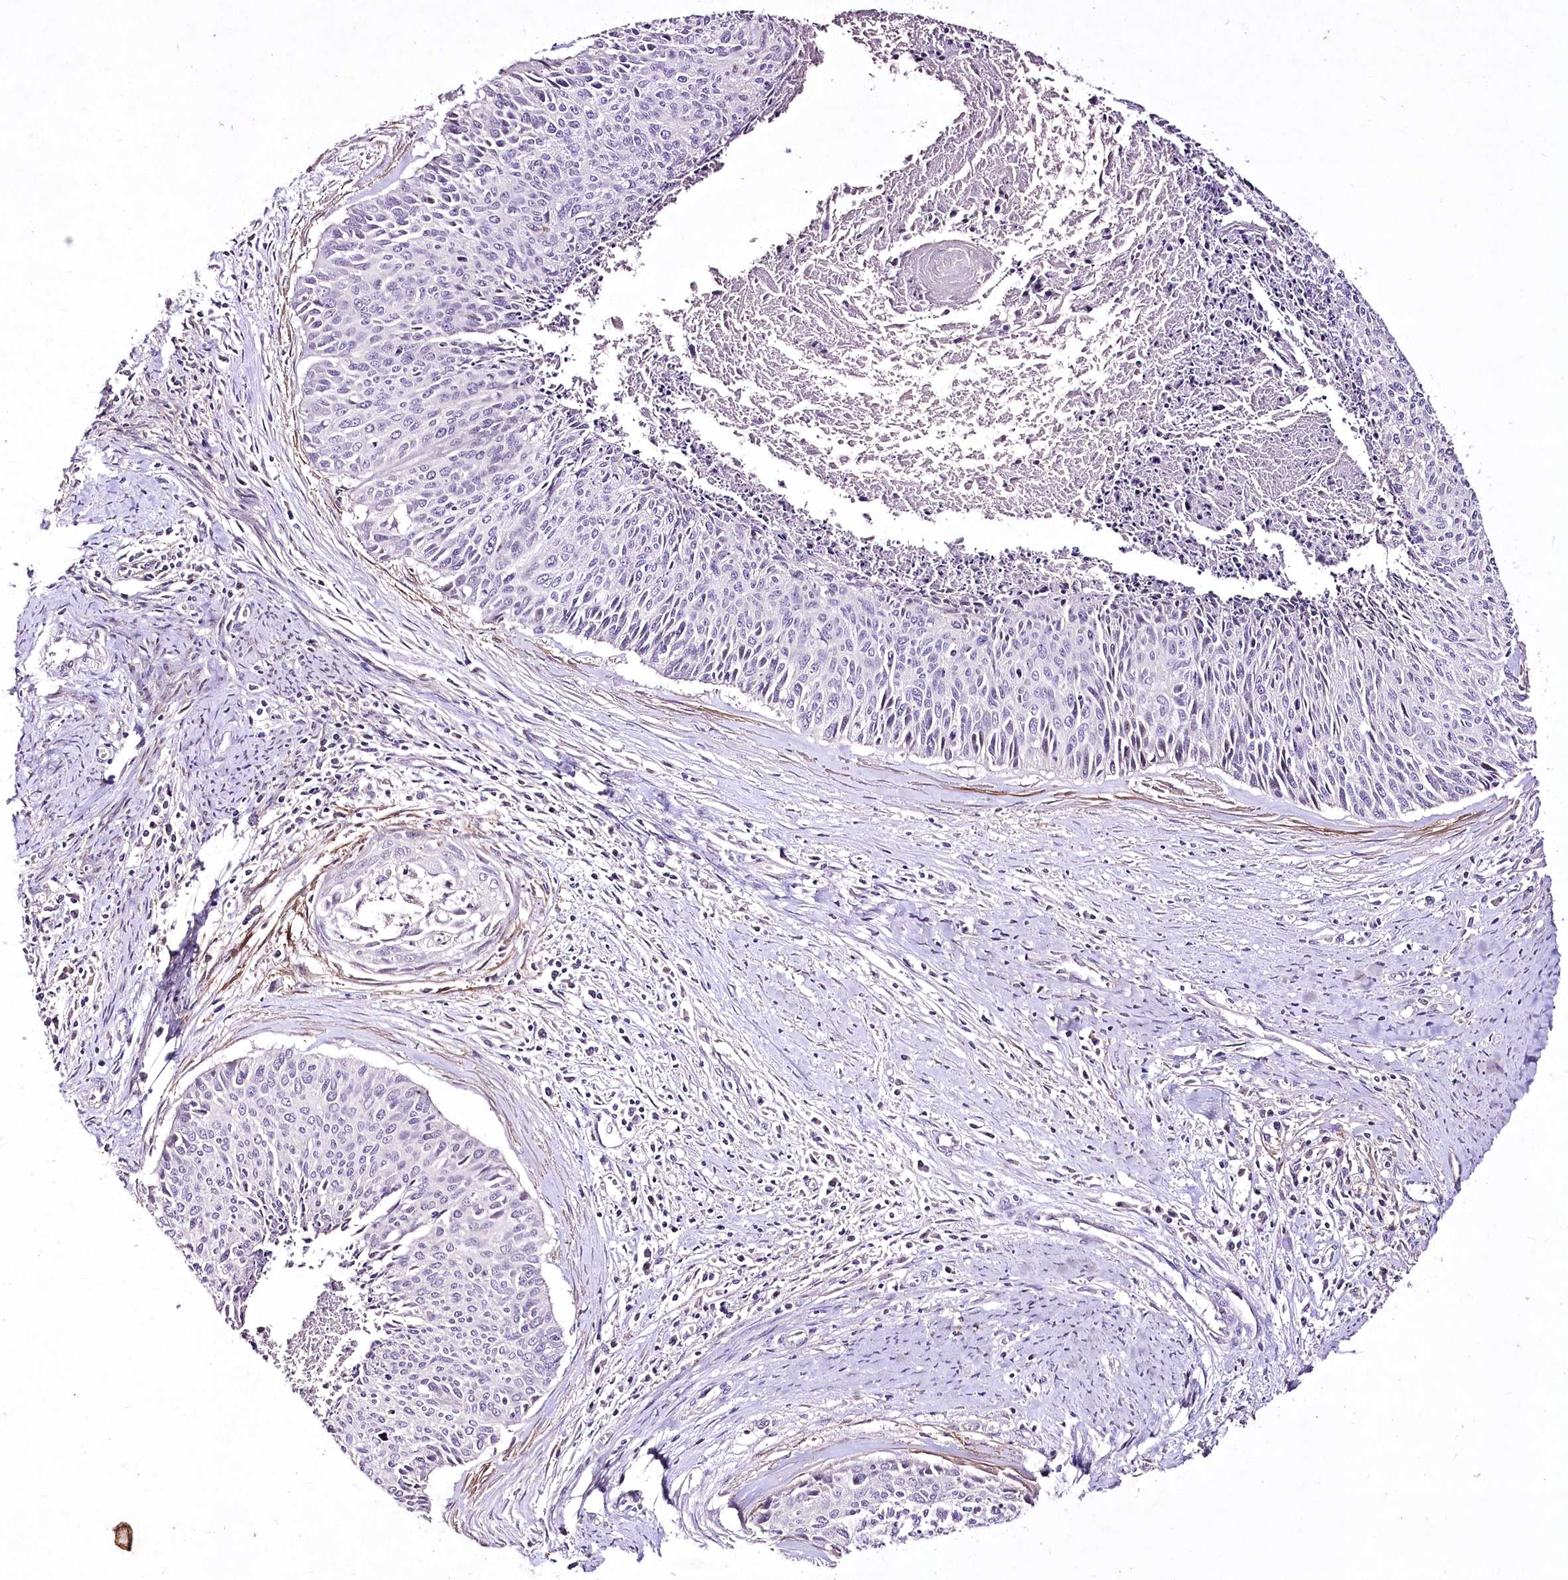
{"staining": {"intensity": "negative", "quantity": "none", "location": "none"}, "tissue": "cervical cancer", "cell_type": "Tumor cells", "image_type": "cancer", "snomed": [{"axis": "morphology", "description": "Squamous cell carcinoma, NOS"}, {"axis": "topography", "description": "Cervix"}], "caption": "Tumor cells show no significant staining in cervical cancer (squamous cell carcinoma). (DAB (3,3'-diaminobenzidine) immunohistochemistry (IHC) visualized using brightfield microscopy, high magnification).", "gene": "ENPP1", "patient": {"sex": "female", "age": 55}}